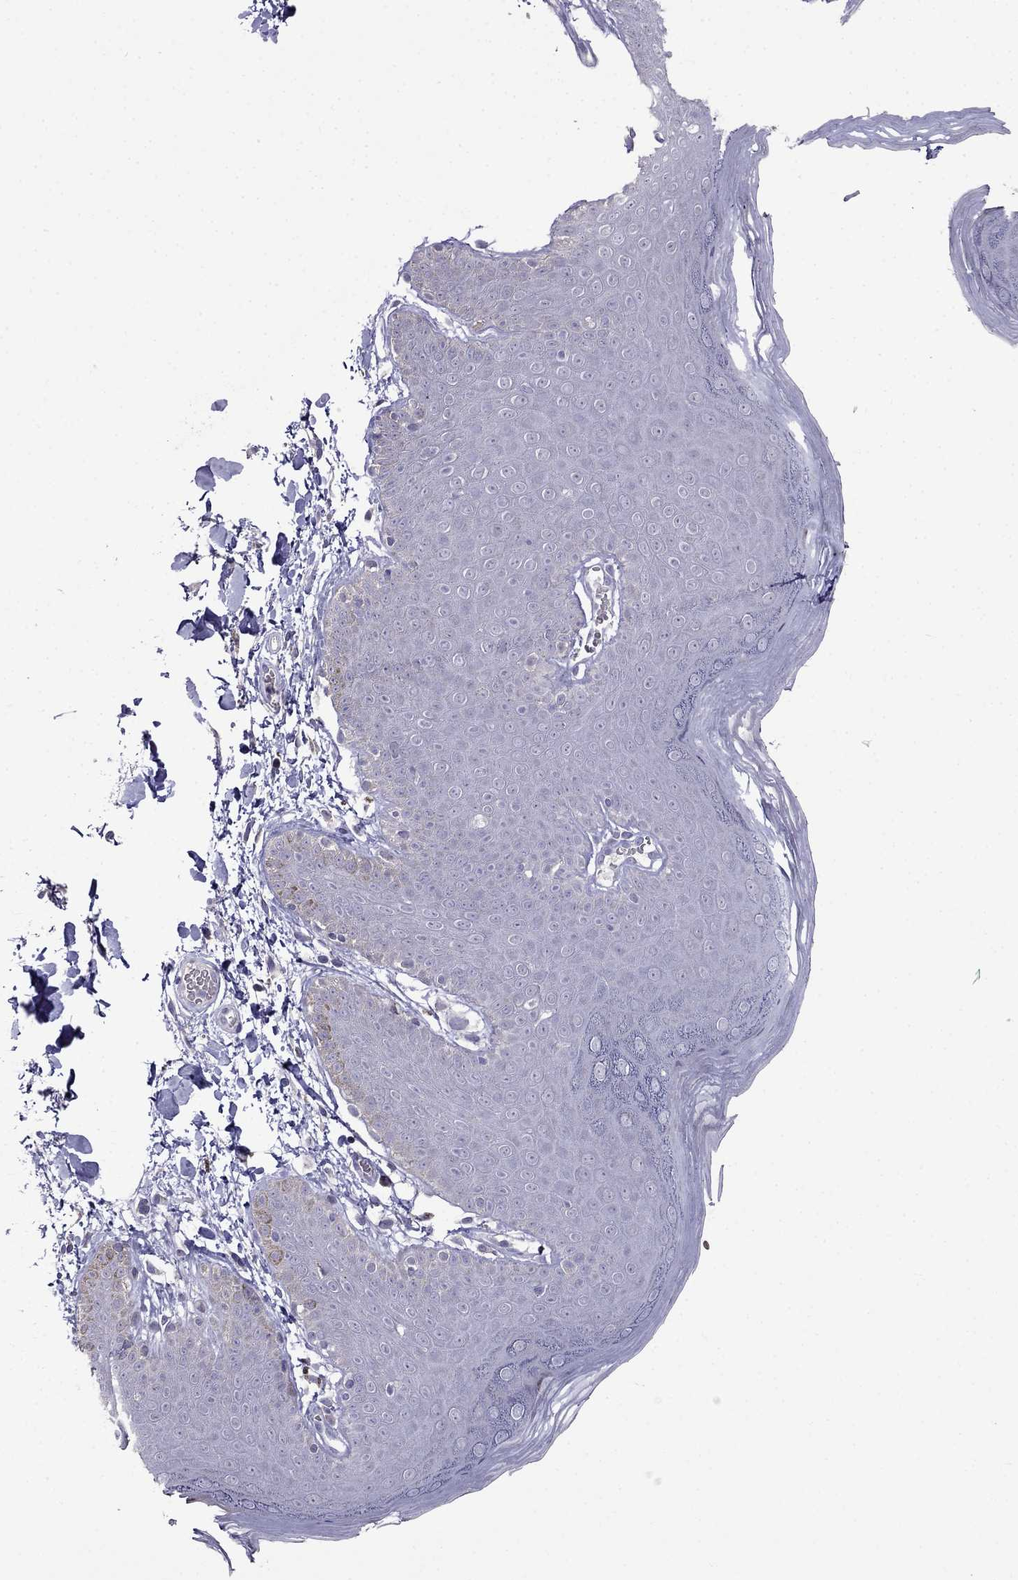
{"staining": {"intensity": "strong", "quantity": "<25%", "location": "cytoplasmic/membranous"}, "tissue": "skin", "cell_type": "Epidermal cells", "image_type": "normal", "snomed": [{"axis": "morphology", "description": "Normal tissue, NOS"}, {"axis": "topography", "description": "Anal"}], "caption": "Strong cytoplasmic/membranous protein expression is appreciated in approximately <25% of epidermal cells in skin.", "gene": "AQP9", "patient": {"sex": "male", "age": 53}}